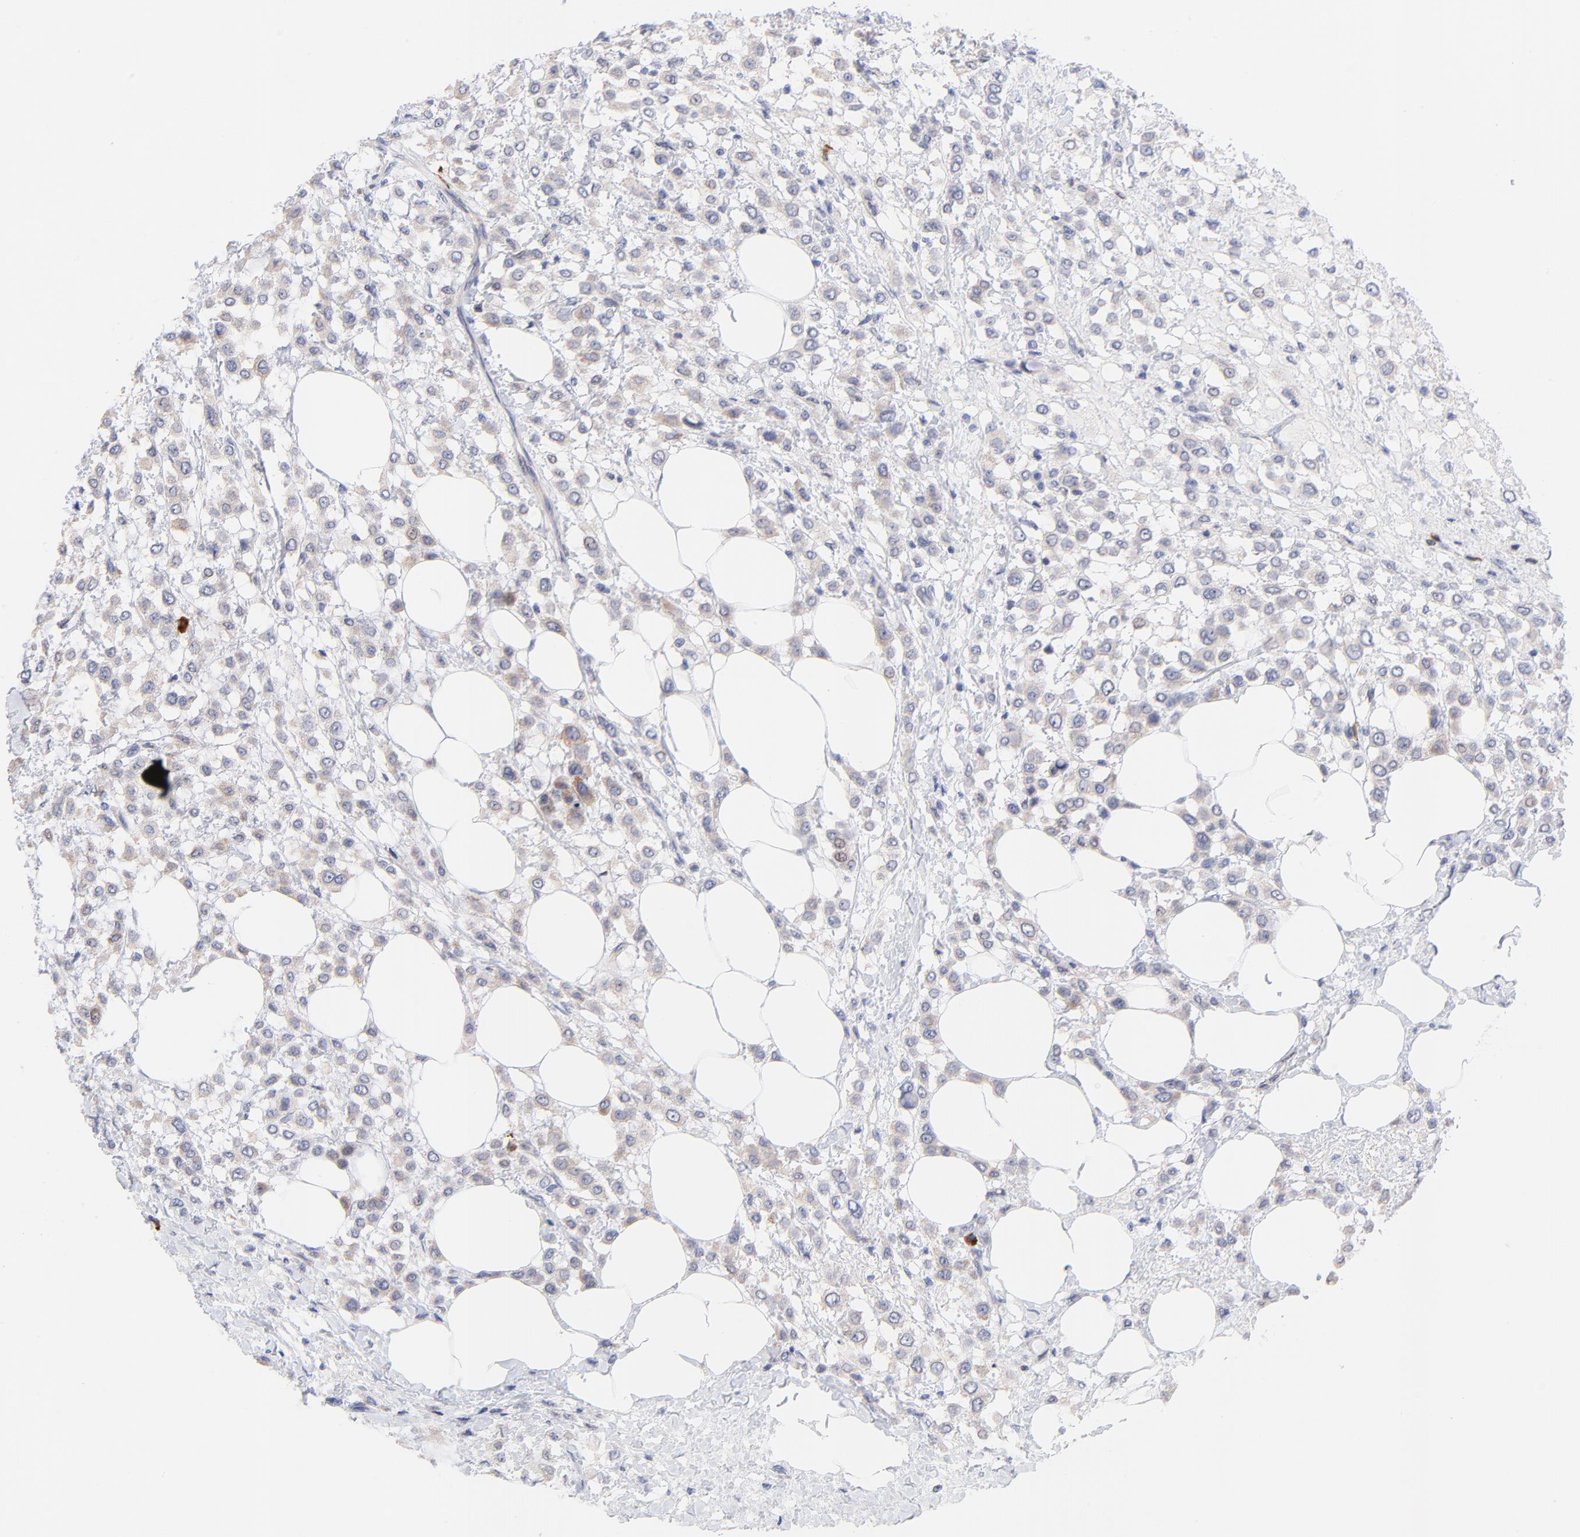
{"staining": {"intensity": "weak", "quantity": ">75%", "location": "cytoplasmic/membranous"}, "tissue": "breast cancer", "cell_type": "Tumor cells", "image_type": "cancer", "snomed": [{"axis": "morphology", "description": "Lobular carcinoma"}, {"axis": "topography", "description": "Breast"}], "caption": "Breast cancer stained with a brown dye exhibits weak cytoplasmic/membranous positive staining in about >75% of tumor cells.", "gene": "AFF2", "patient": {"sex": "female", "age": 85}}